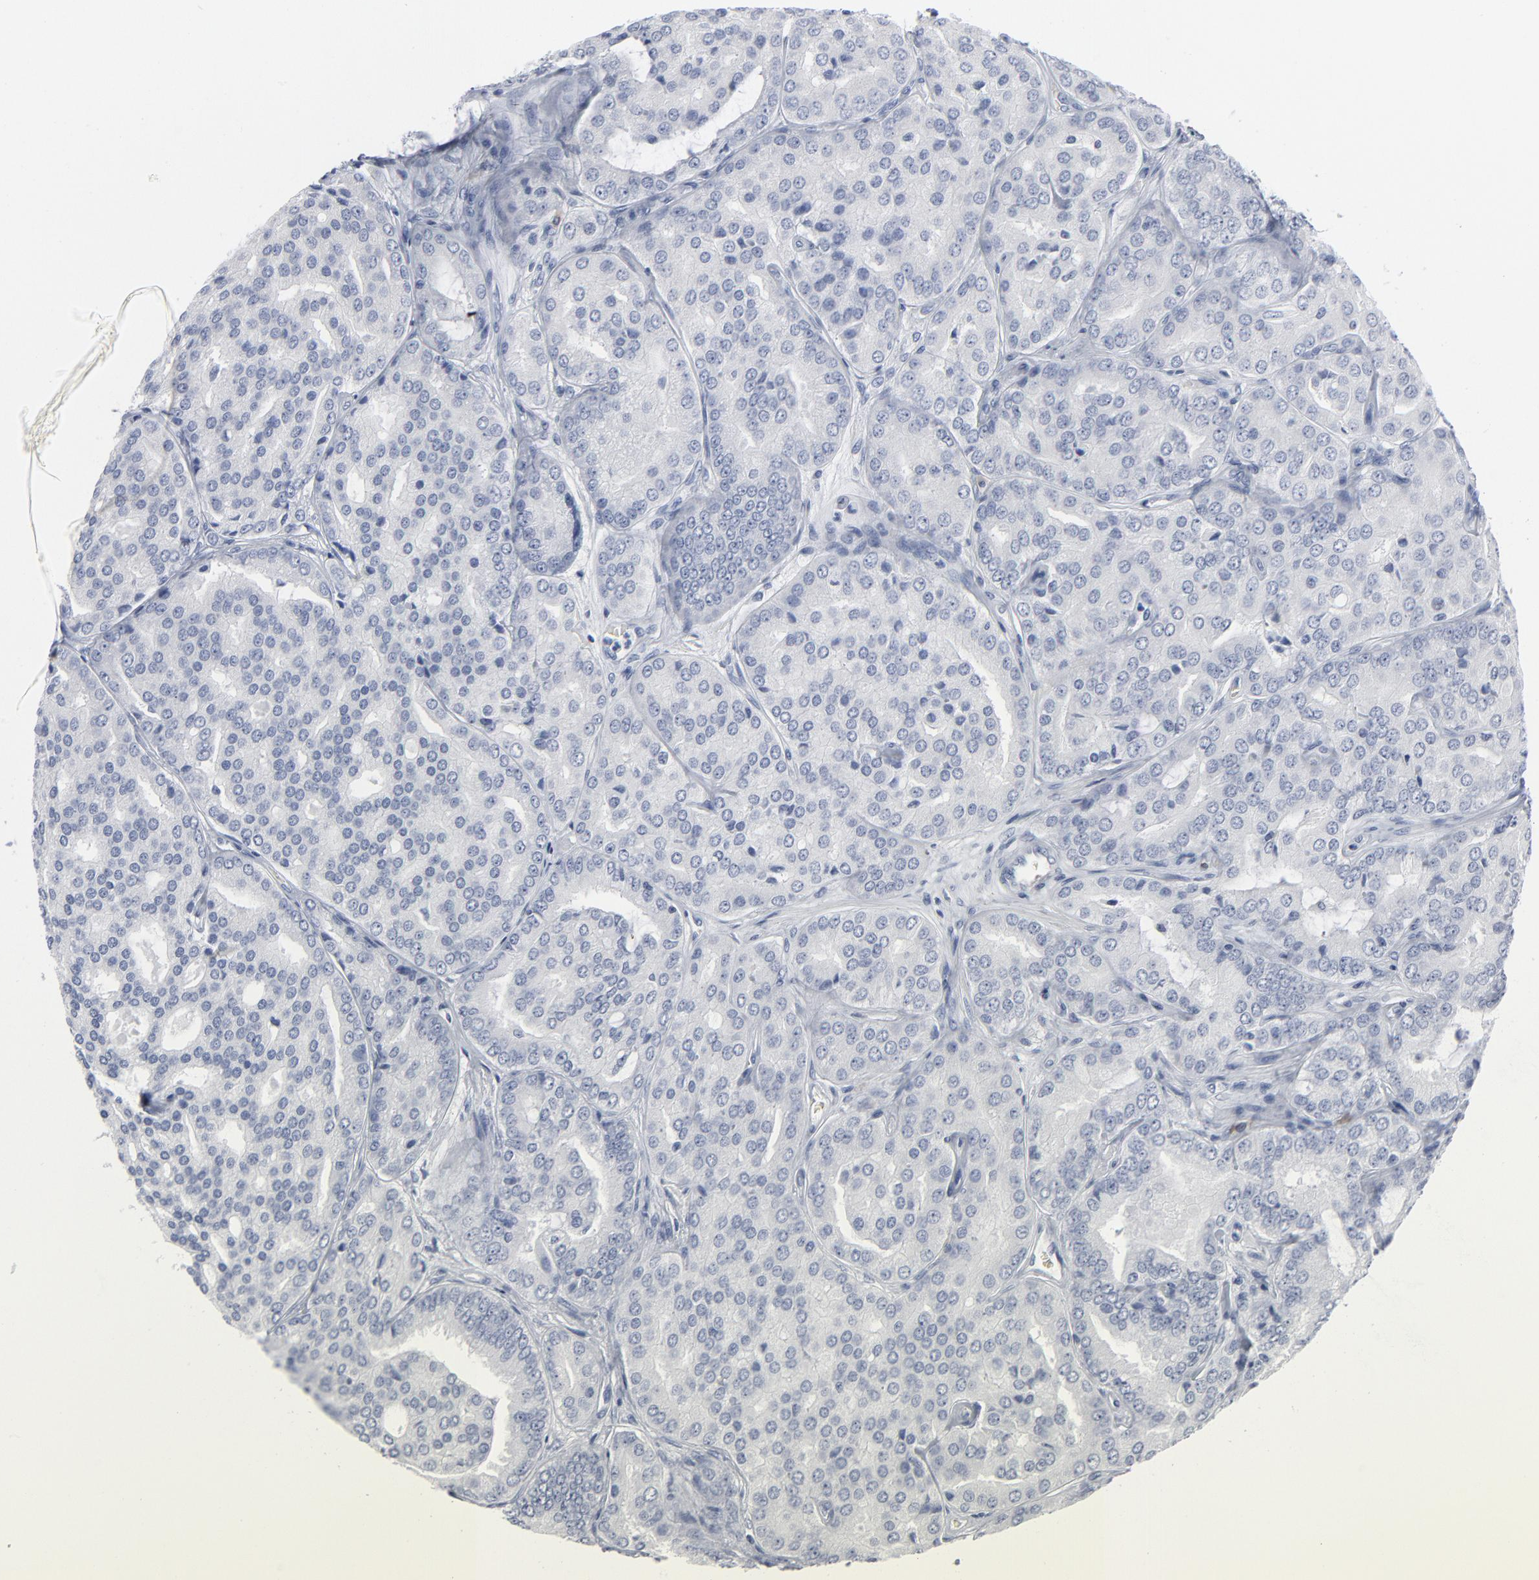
{"staining": {"intensity": "negative", "quantity": "none", "location": "none"}, "tissue": "prostate cancer", "cell_type": "Tumor cells", "image_type": "cancer", "snomed": [{"axis": "morphology", "description": "Adenocarcinoma, High grade"}, {"axis": "topography", "description": "Prostate"}], "caption": "High power microscopy photomicrograph of an IHC micrograph of high-grade adenocarcinoma (prostate), revealing no significant positivity in tumor cells.", "gene": "PAGE1", "patient": {"sex": "male", "age": 64}}